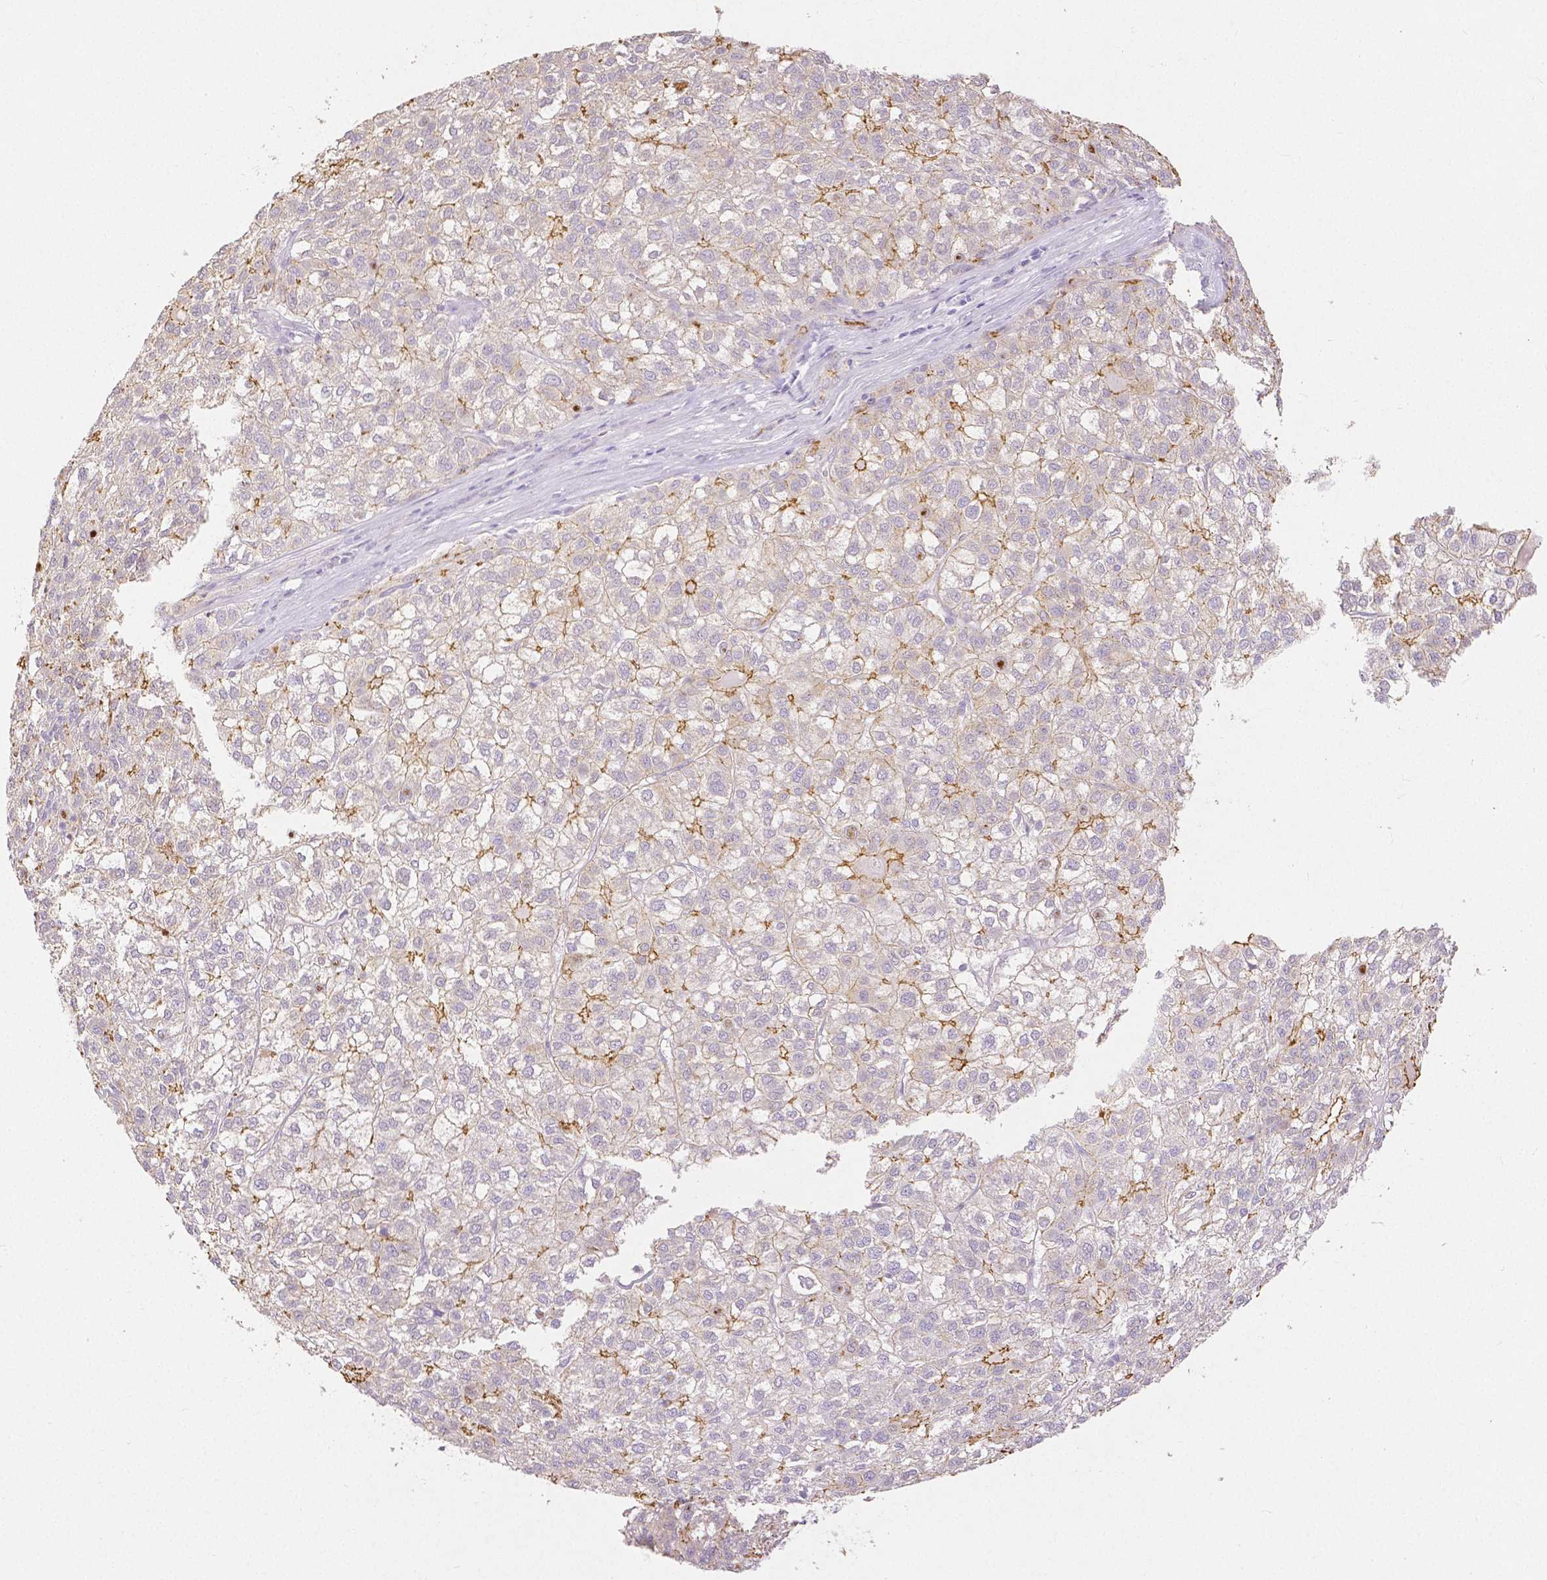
{"staining": {"intensity": "moderate", "quantity": "25%-75%", "location": "cytoplasmic/membranous"}, "tissue": "liver cancer", "cell_type": "Tumor cells", "image_type": "cancer", "snomed": [{"axis": "morphology", "description": "Carcinoma, Hepatocellular, NOS"}, {"axis": "topography", "description": "Liver"}], "caption": "Protein expression analysis of human liver cancer reveals moderate cytoplasmic/membranous expression in about 25%-75% of tumor cells. The protein of interest is stained brown, and the nuclei are stained in blue (DAB IHC with brightfield microscopy, high magnification).", "gene": "OCLN", "patient": {"sex": "female", "age": 43}}